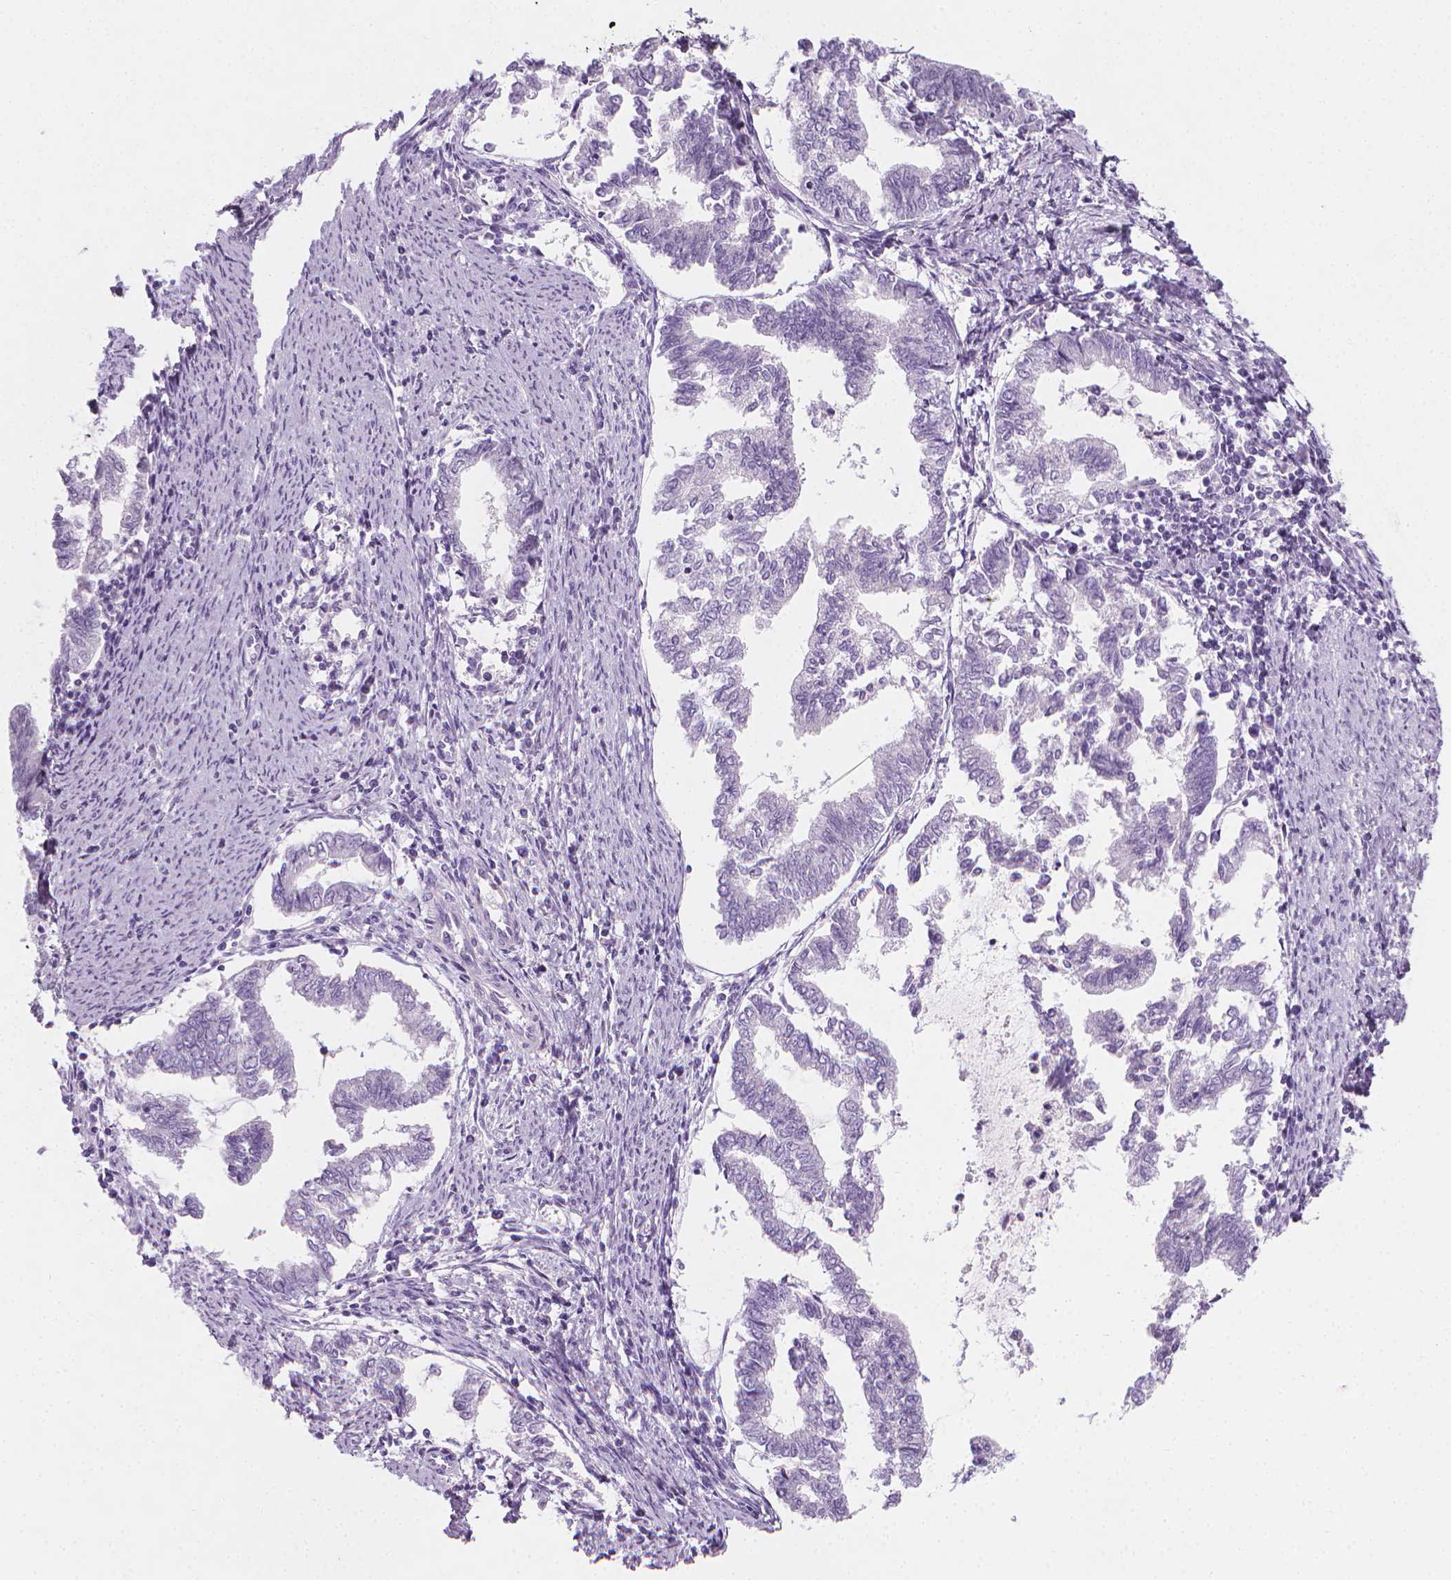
{"staining": {"intensity": "negative", "quantity": "none", "location": "none"}, "tissue": "endometrial cancer", "cell_type": "Tumor cells", "image_type": "cancer", "snomed": [{"axis": "morphology", "description": "Adenocarcinoma, NOS"}, {"axis": "topography", "description": "Endometrium"}], "caption": "Immunohistochemistry (IHC) micrograph of human endometrial cancer stained for a protein (brown), which reveals no positivity in tumor cells. (Immunohistochemistry, brightfield microscopy, high magnification).", "gene": "DCAF8L1", "patient": {"sex": "female", "age": 79}}